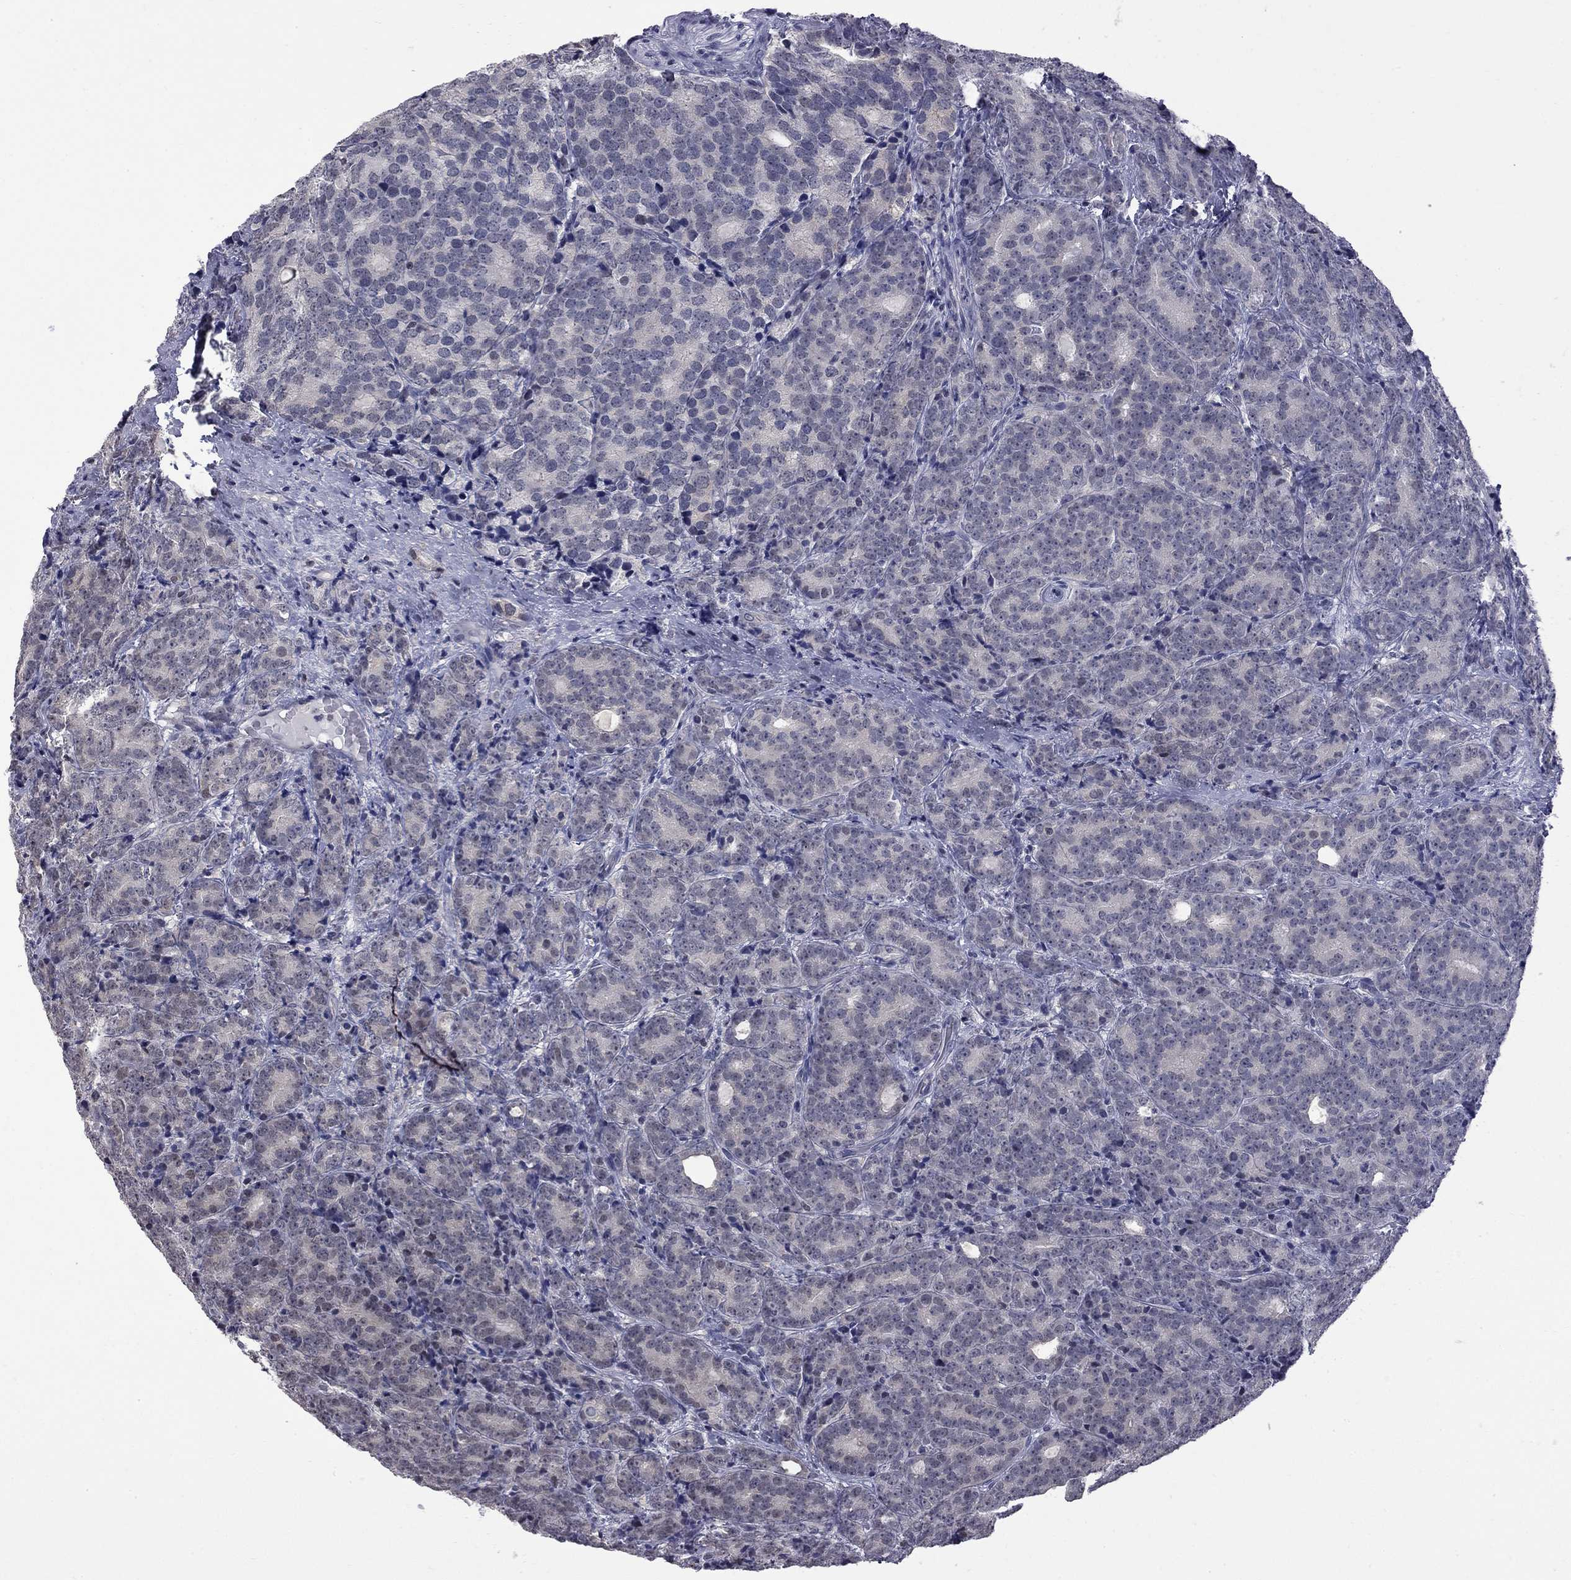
{"staining": {"intensity": "negative", "quantity": "none", "location": "none"}, "tissue": "prostate cancer", "cell_type": "Tumor cells", "image_type": "cancer", "snomed": [{"axis": "morphology", "description": "Adenocarcinoma, NOS"}, {"axis": "topography", "description": "Prostate"}], "caption": "This photomicrograph is of adenocarcinoma (prostate) stained with immunohistochemistry to label a protein in brown with the nuclei are counter-stained blue. There is no expression in tumor cells.", "gene": "RFWD3", "patient": {"sex": "male", "age": 71}}